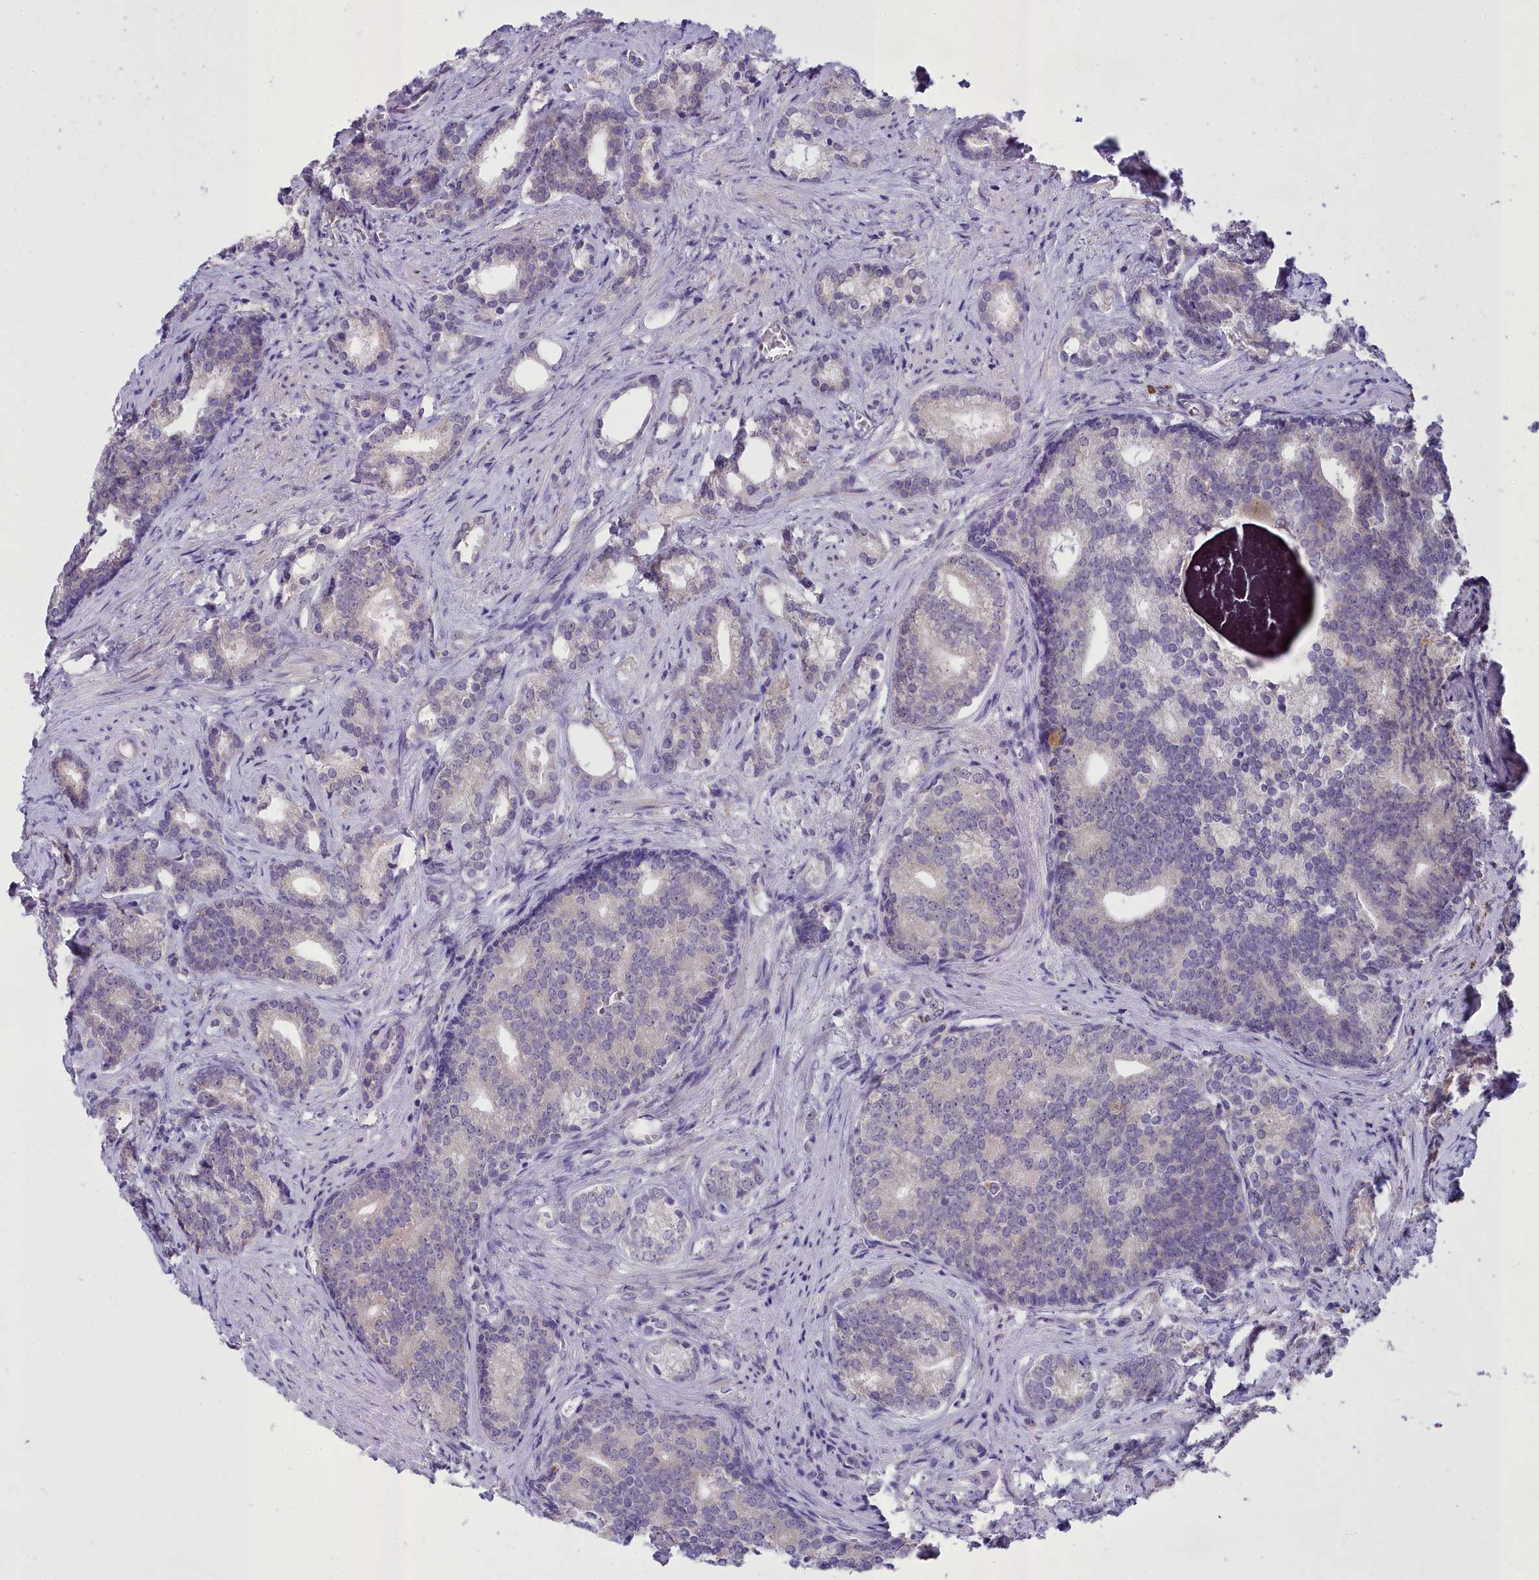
{"staining": {"intensity": "weak", "quantity": "<25%", "location": "cytoplasmic/membranous"}, "tissue": "prostate cancer", "cell_type": "Tumor cells", "image_type": "cancer", "snomed": [{"axis": "morphology", "description": "Adenocarcinoma, Low grade"}, {"axis": "topography", "description": "Prostate"}], "caption": "Immunohistochemical staining of prostate cancer (low-grade adenocarcinoma) demonstrates no significant positivity in tumor cells. Nuclei are stained in blue.", "gene": "MIIP", "patient": {"sex": "male", "age": 71}}